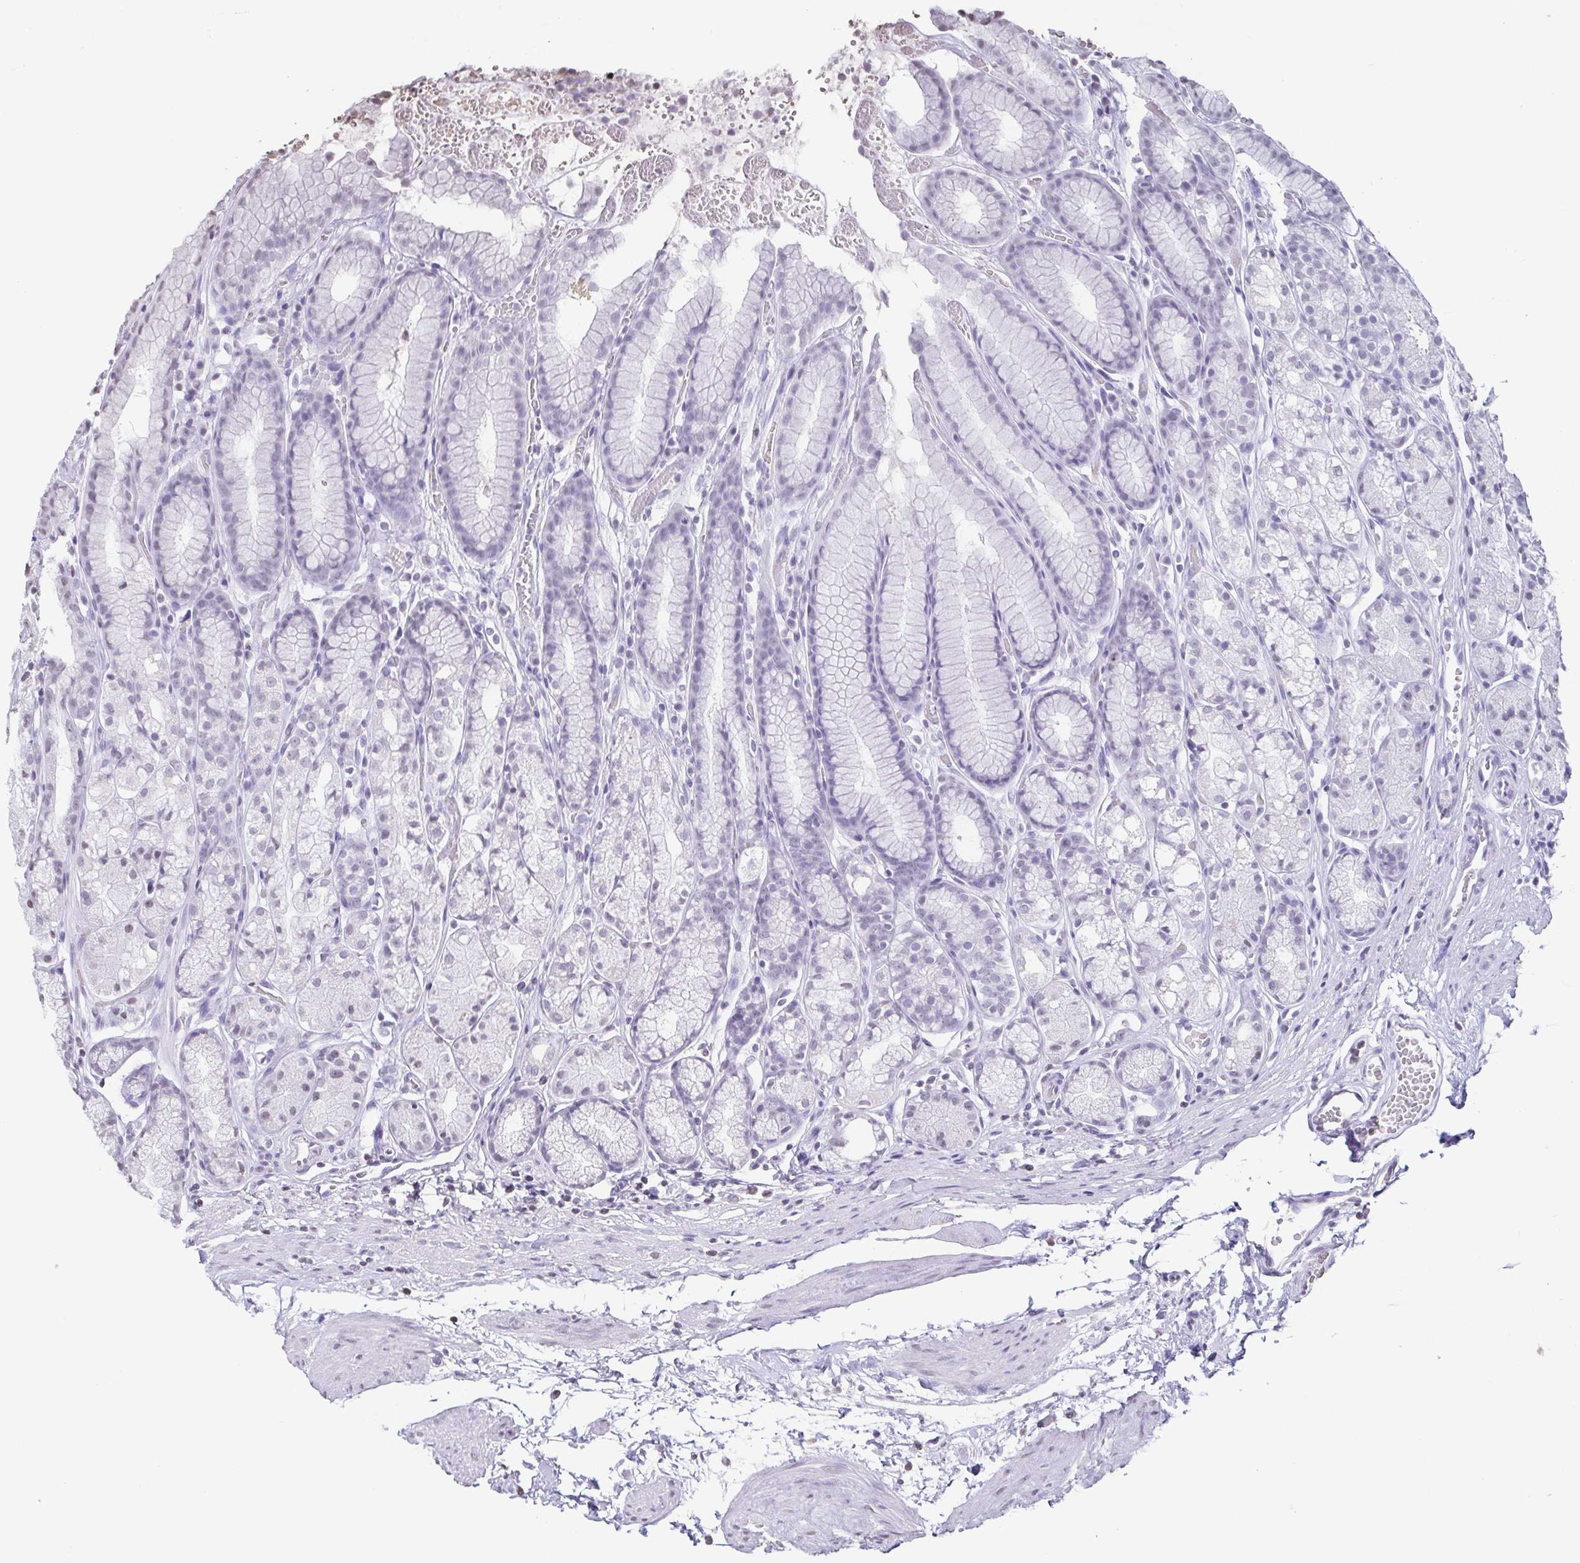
{"staining": {"intensity": "negative", "quantity": "none", "location": "none"}, "tissue": "stomach", "cell_type": "Glandular cells", "image_type": "normal", "snomed": [{"axis": "morphology", "description": "Normal tissue, NOS"}, {"axis": "topography", "description": "Smooth muscle"}, {"axis": "topography", "description": "Stomach"}], "caption": "Immunohistochemistry photomicrograph of benign stomach stained for a protein (brown), which displays no expression in glandular cells. The staining is performed using DAB (3,3'-diaminobenzidine) brown chromogen with nuclei counter-stained in using hematoxylin.", "gene": "VCX2", "patient": {"sex": "male", "age": 70}}